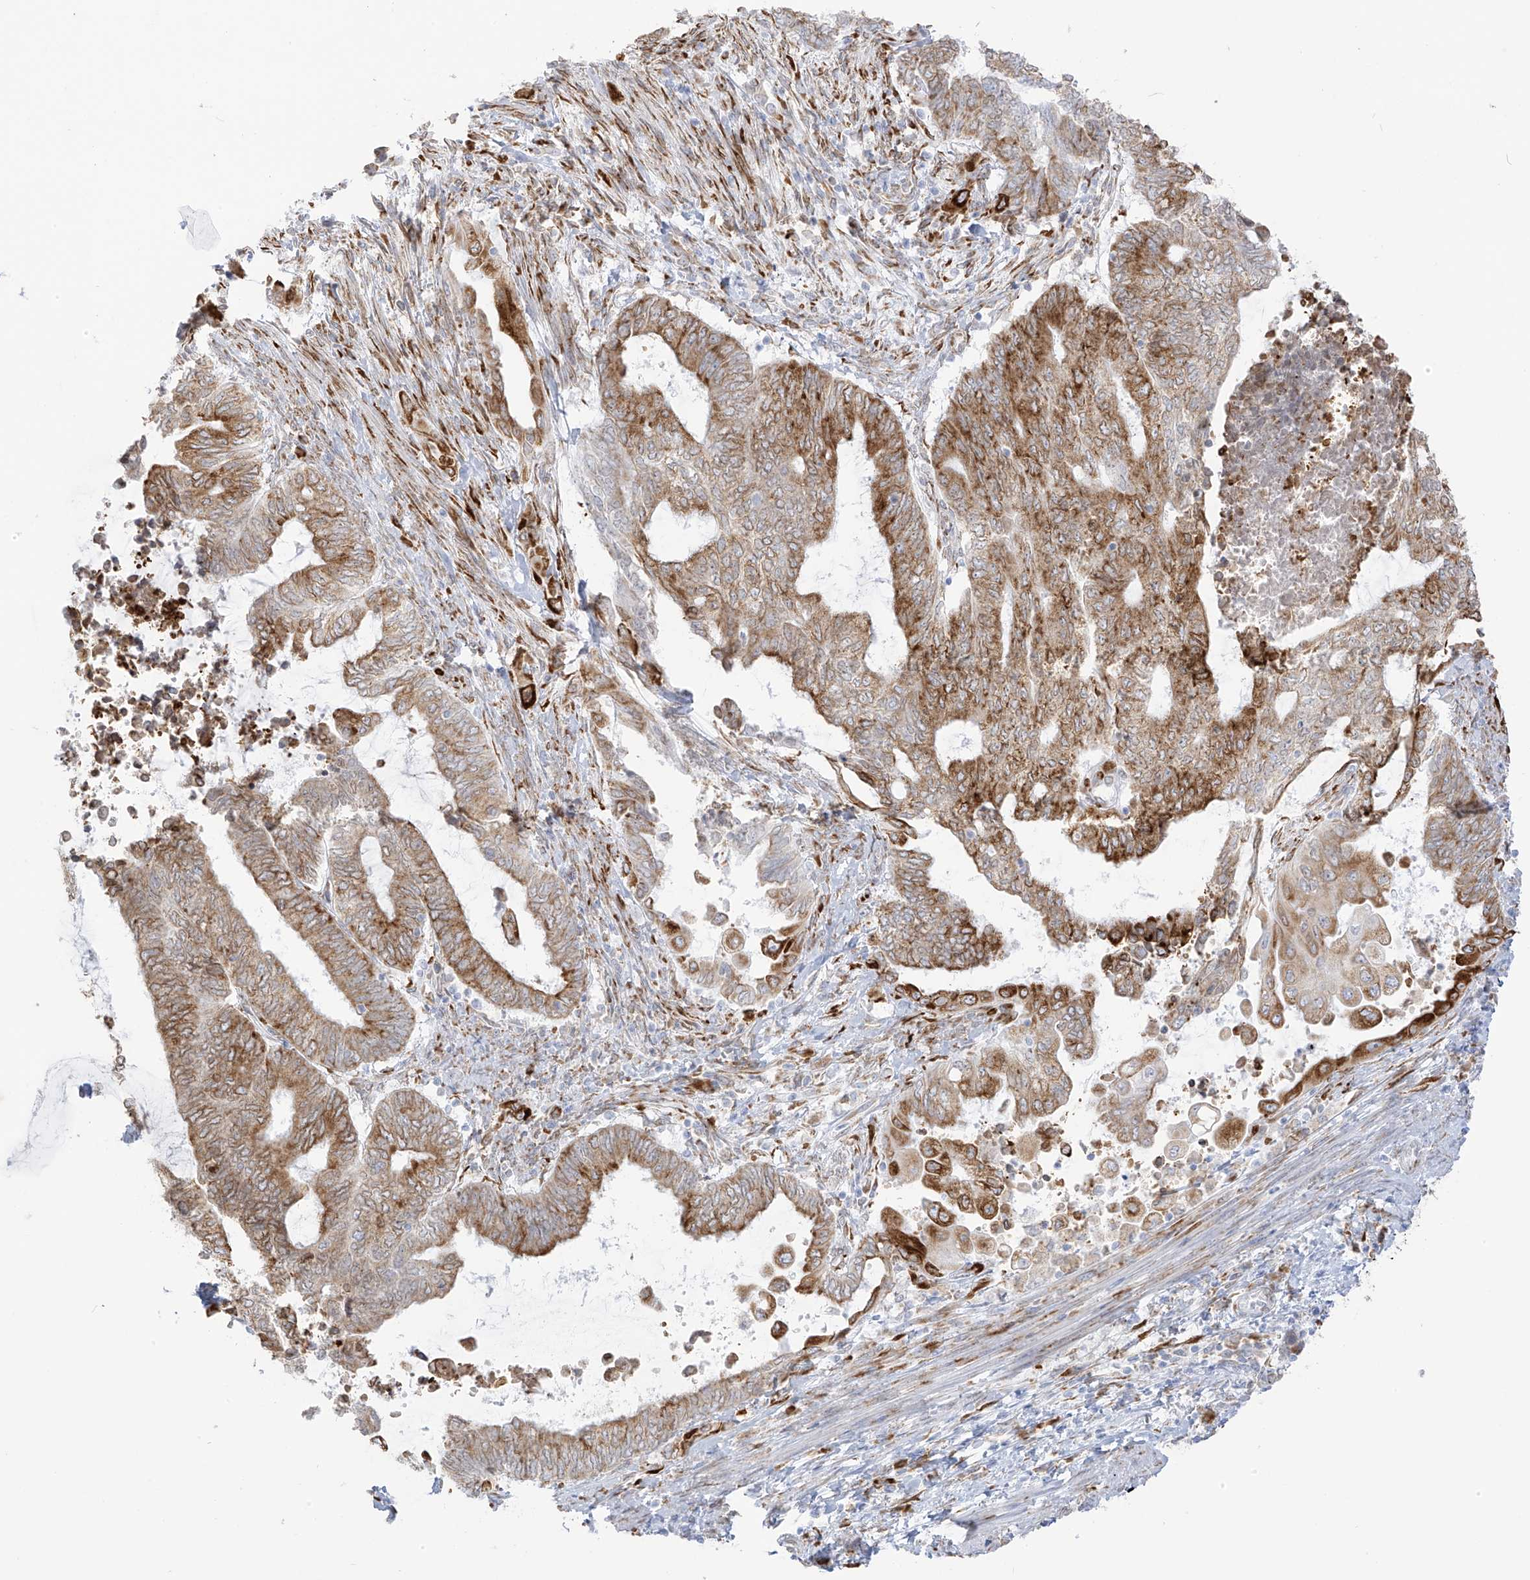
{"staining": {"intensity": "moderate", "quantity": ">75%", "location": "cytoplasmic/membranous"}, "tissue": "endometrial cancer", "cell_type": "Tumor cells", "image_type": "cancer", "snomed": [{"axis": "morphology", "description": "Adenocarcinoma, NOS"}, {"axis": "topography", "description": "Uterus"}, {"axis": "topography", "description": "Endometrium"}], "caption": "IHC of human adenocarcinoma (endometrial) exhibits medium levels of moderate cytoplasmic/membranous staining in approximately >75% of tumor cells.", "gene": "LRRC59", "patient": {"sex": "female", "age": 70}}